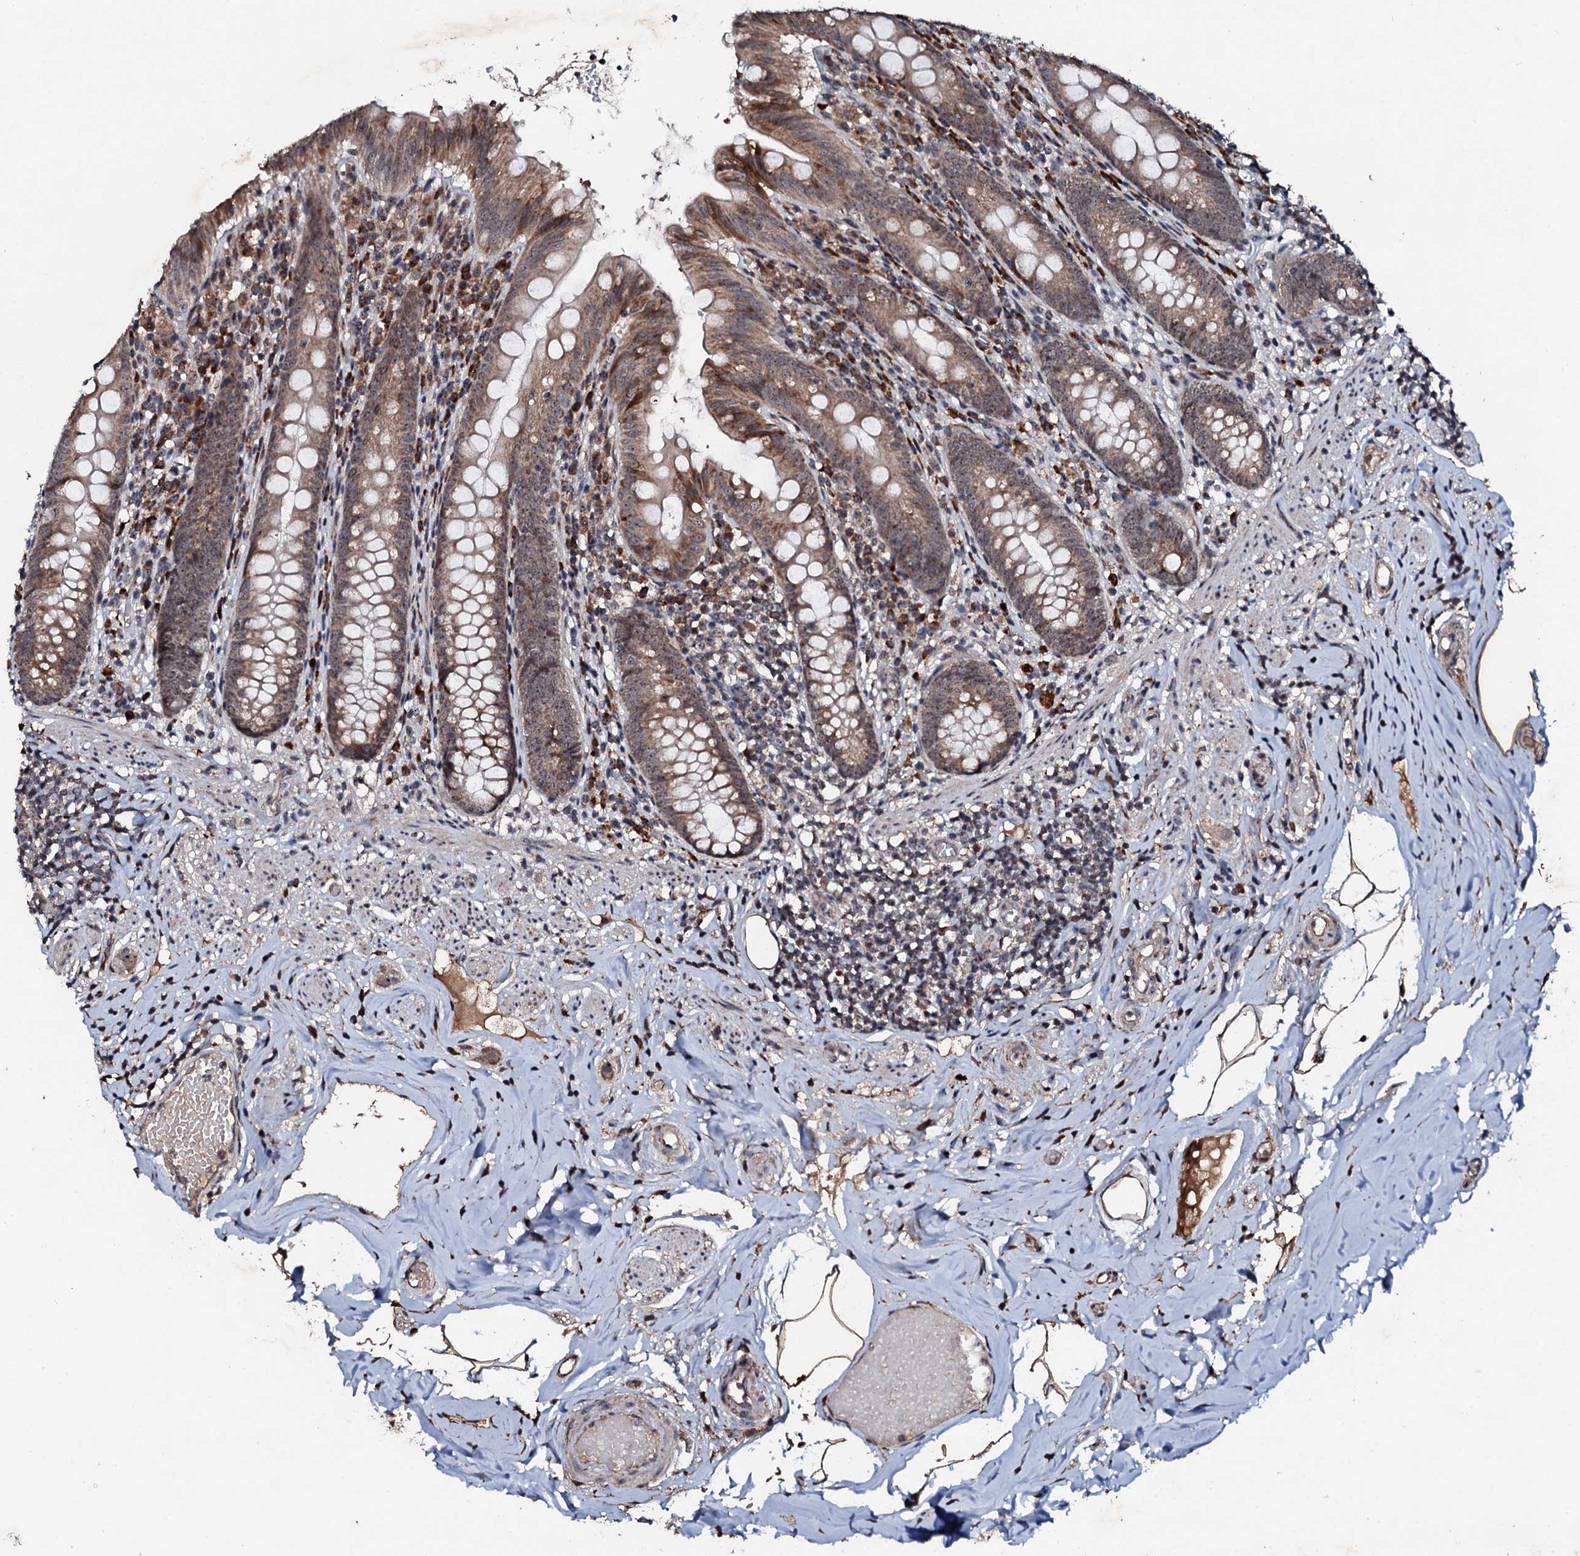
{"staining": {"intensity": "moderate", "quantity": ">75%", "location": "cytoplasmic/membranous,nuclear"}, "tissue": "appendix", "cell_type": "Glandular cells", "image_type": "normal", "snomed": [{"axis": "morphology", "description": "Normal tissue, NOS"}, {"axis": "topography", "description": "Appendix"}], "caption": "This photomicrograph demonstrates unremarkable appendix stained with immunohistochemistry (IHC) to label a protein in brown. The cytoplasmic/membranous,nuclear of glandular cells show moderate positivity for the protein. Nuclei are counter-stained blue.", "gene": "FAM111A", "patient": {"sex": "male", "age": 55}}